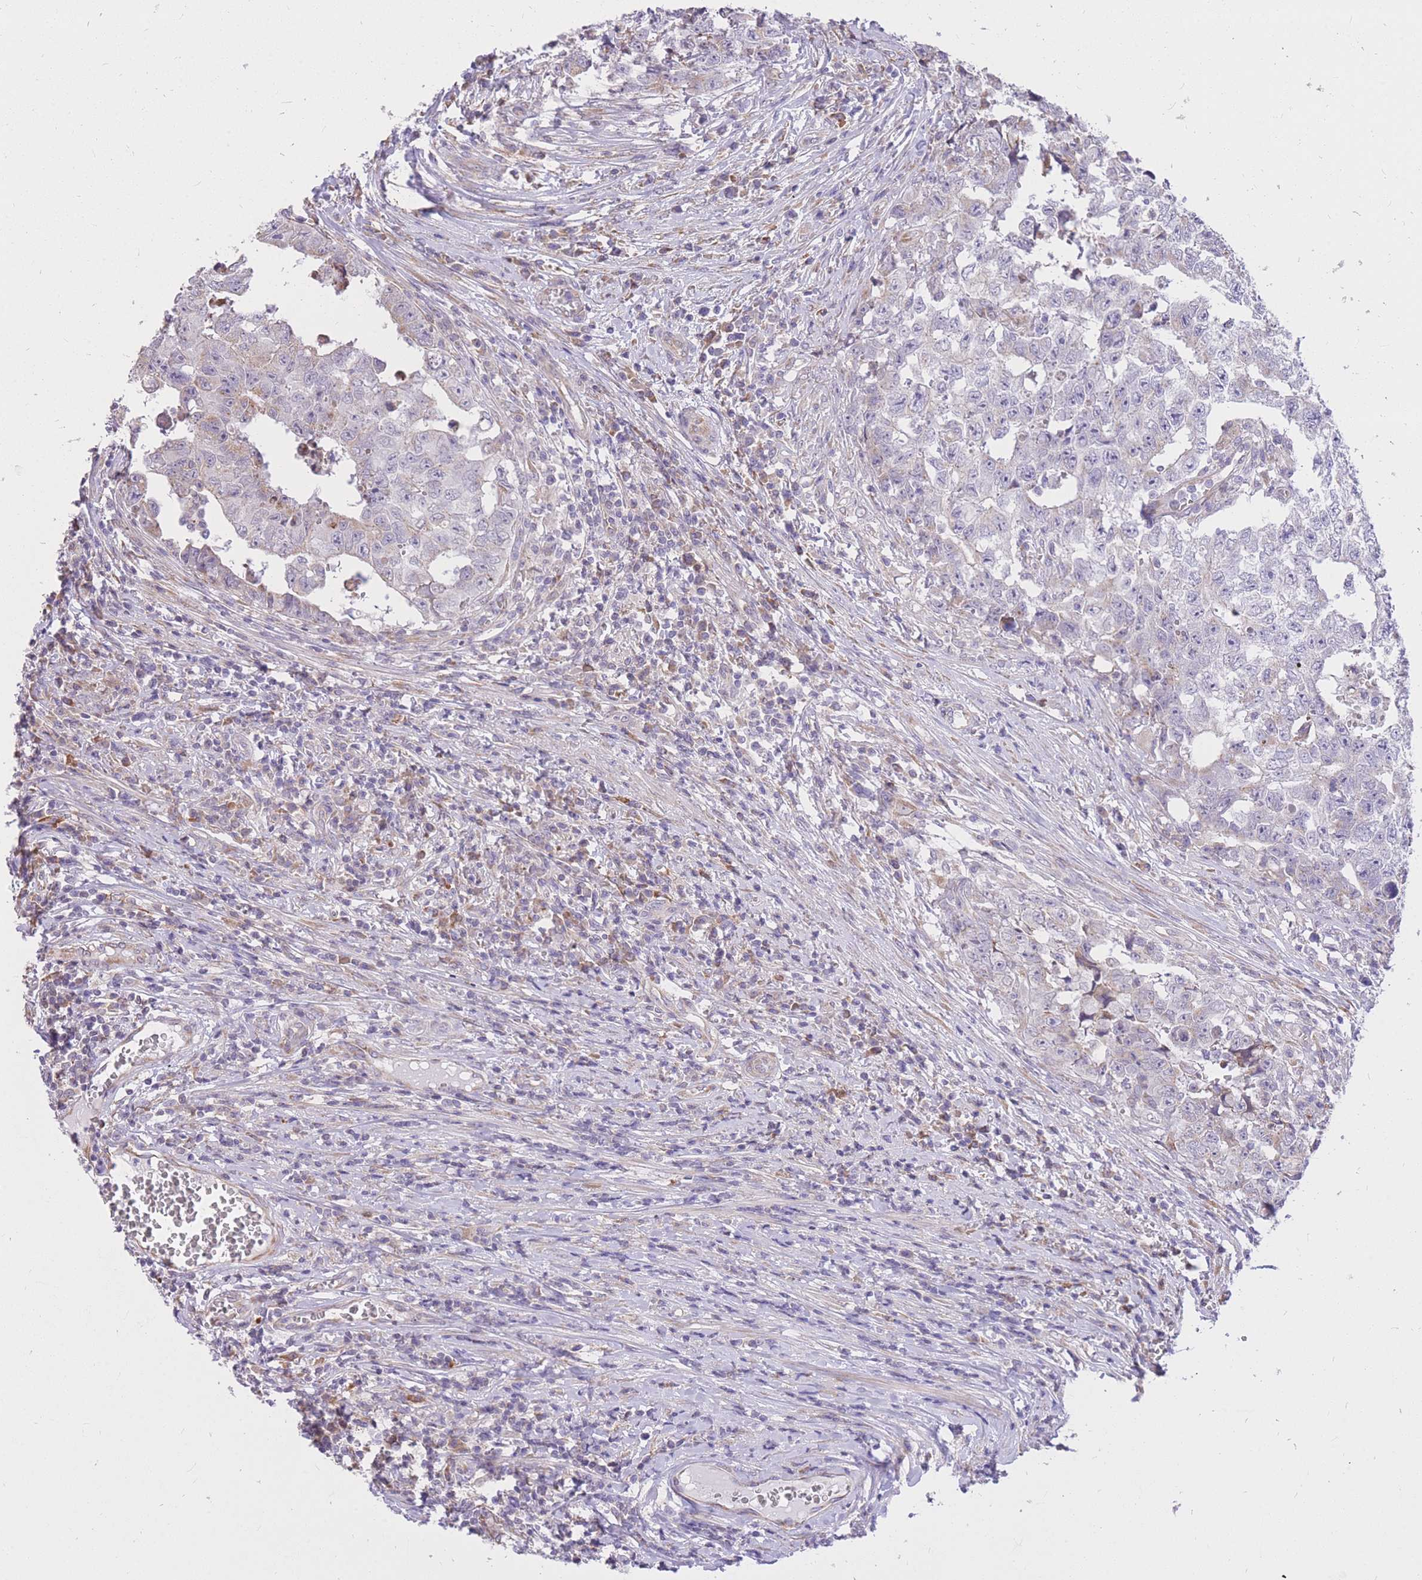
{"staining": {"intensity": "negative", "quantity": "none", "location": "none"}, "tissue": "testis cancer", "cell_type": "Tumor cells", "image_type": "cancer", "snomed": [{"axis": "morphology", "description": "Carcinoma, Embryonal, NOS"}, {"axis": "topography", "description": "Testis"}], "caption": "Immunohistochemistry (IHC) photomicrograph of neoplastic tissue: human testis cancer stained with DAB (3,3'-diaminobenzidine) exhibits no significant protein staining in tumor cells.", "gene": "TOPAZ1", "patient": {"sex": "male", "age": 25}}